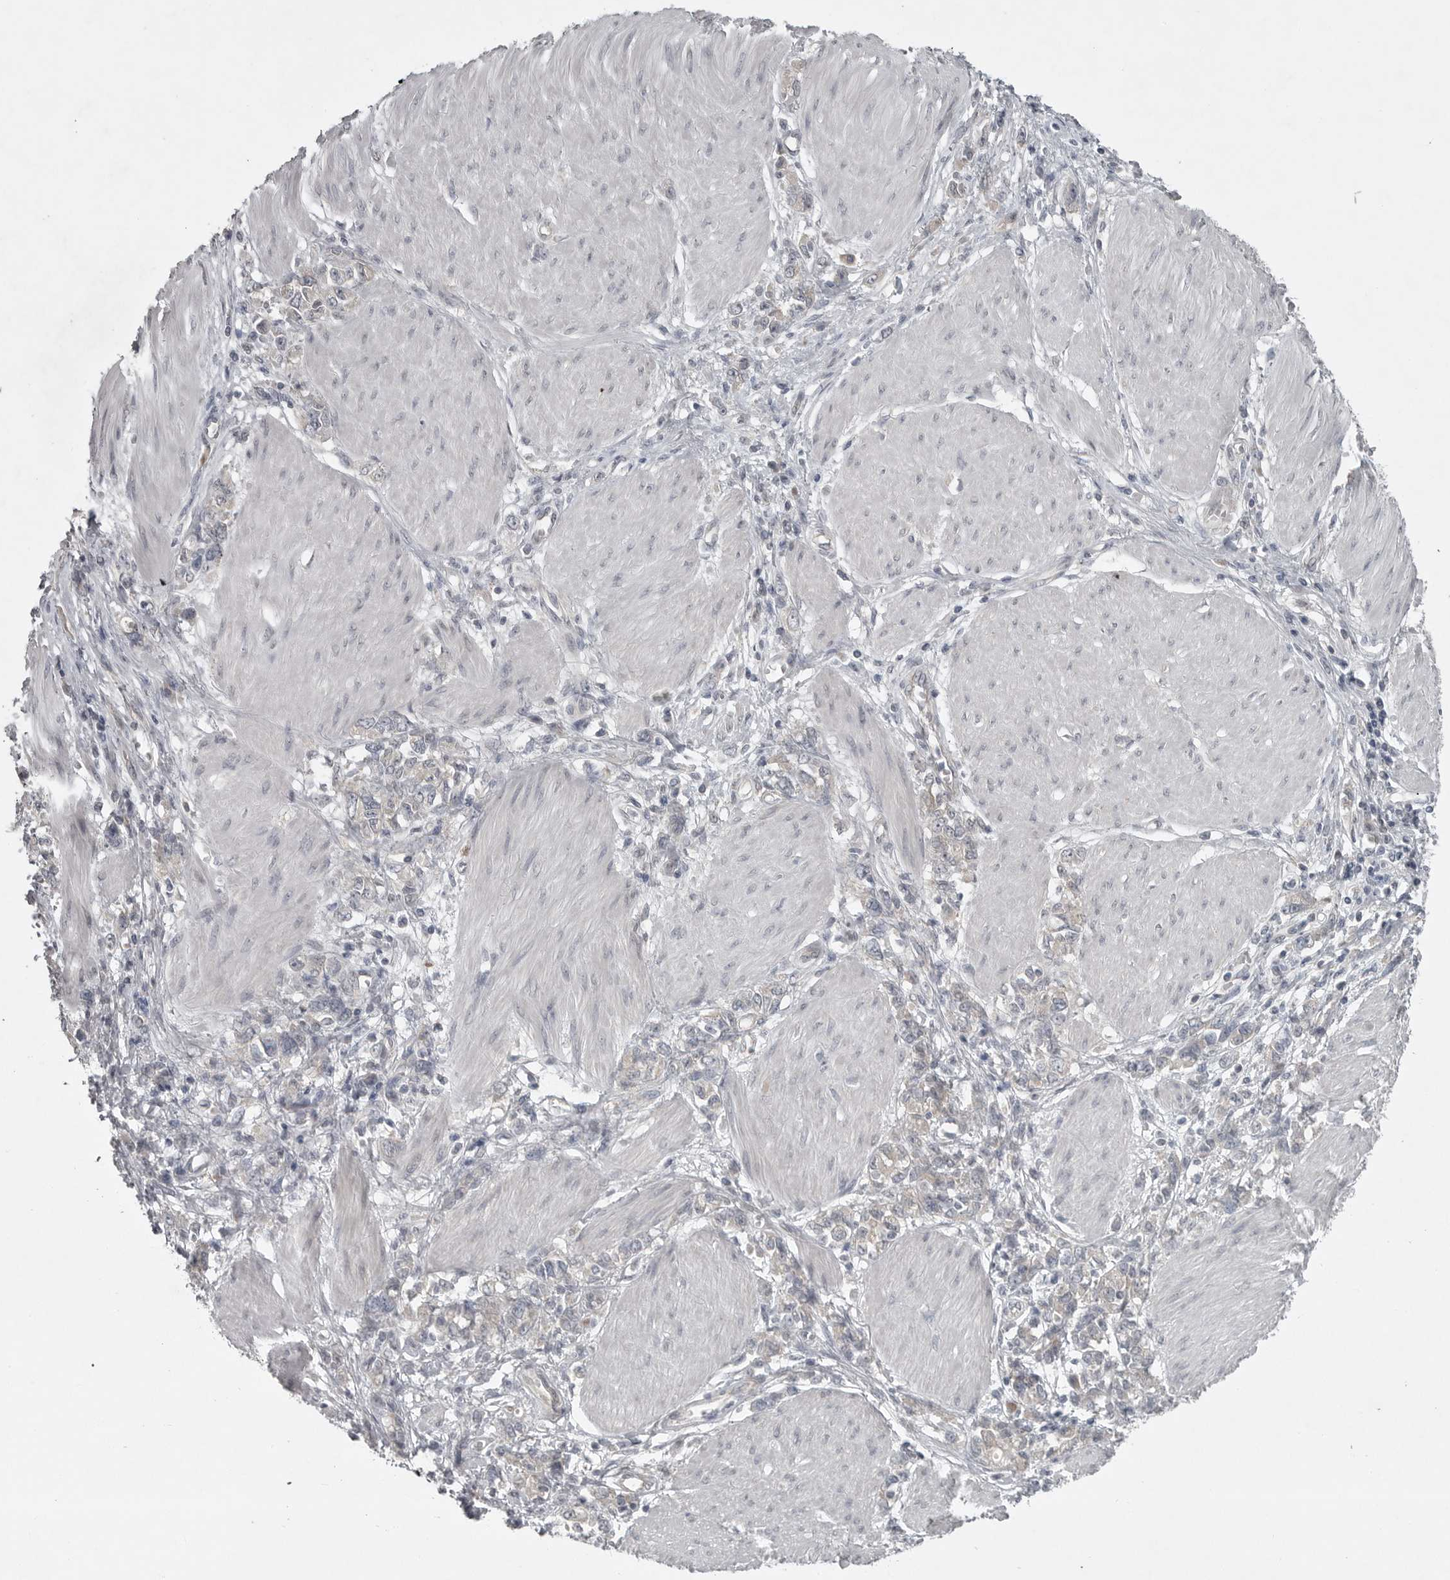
{"staining": {"intensity": "negative", "quantity": "none", "location": "none"}, "tissue": "stomach cancer", "cell_type": "Tumor cells", "image_type": "cancer", "snomed": [{"axis": "morphology", "description": "Adenocarcinoma, NOS"}, {"axis": "topography", "description": "Stomach"}], "caption": "A high-resolution photomicrograph shows immunohistochemistry (IHC) staining of stomach cancer, which reveals no significant expression in tumor cells.", "gene": "PHF13", "patient": {"sex": "female", "age": 76}}